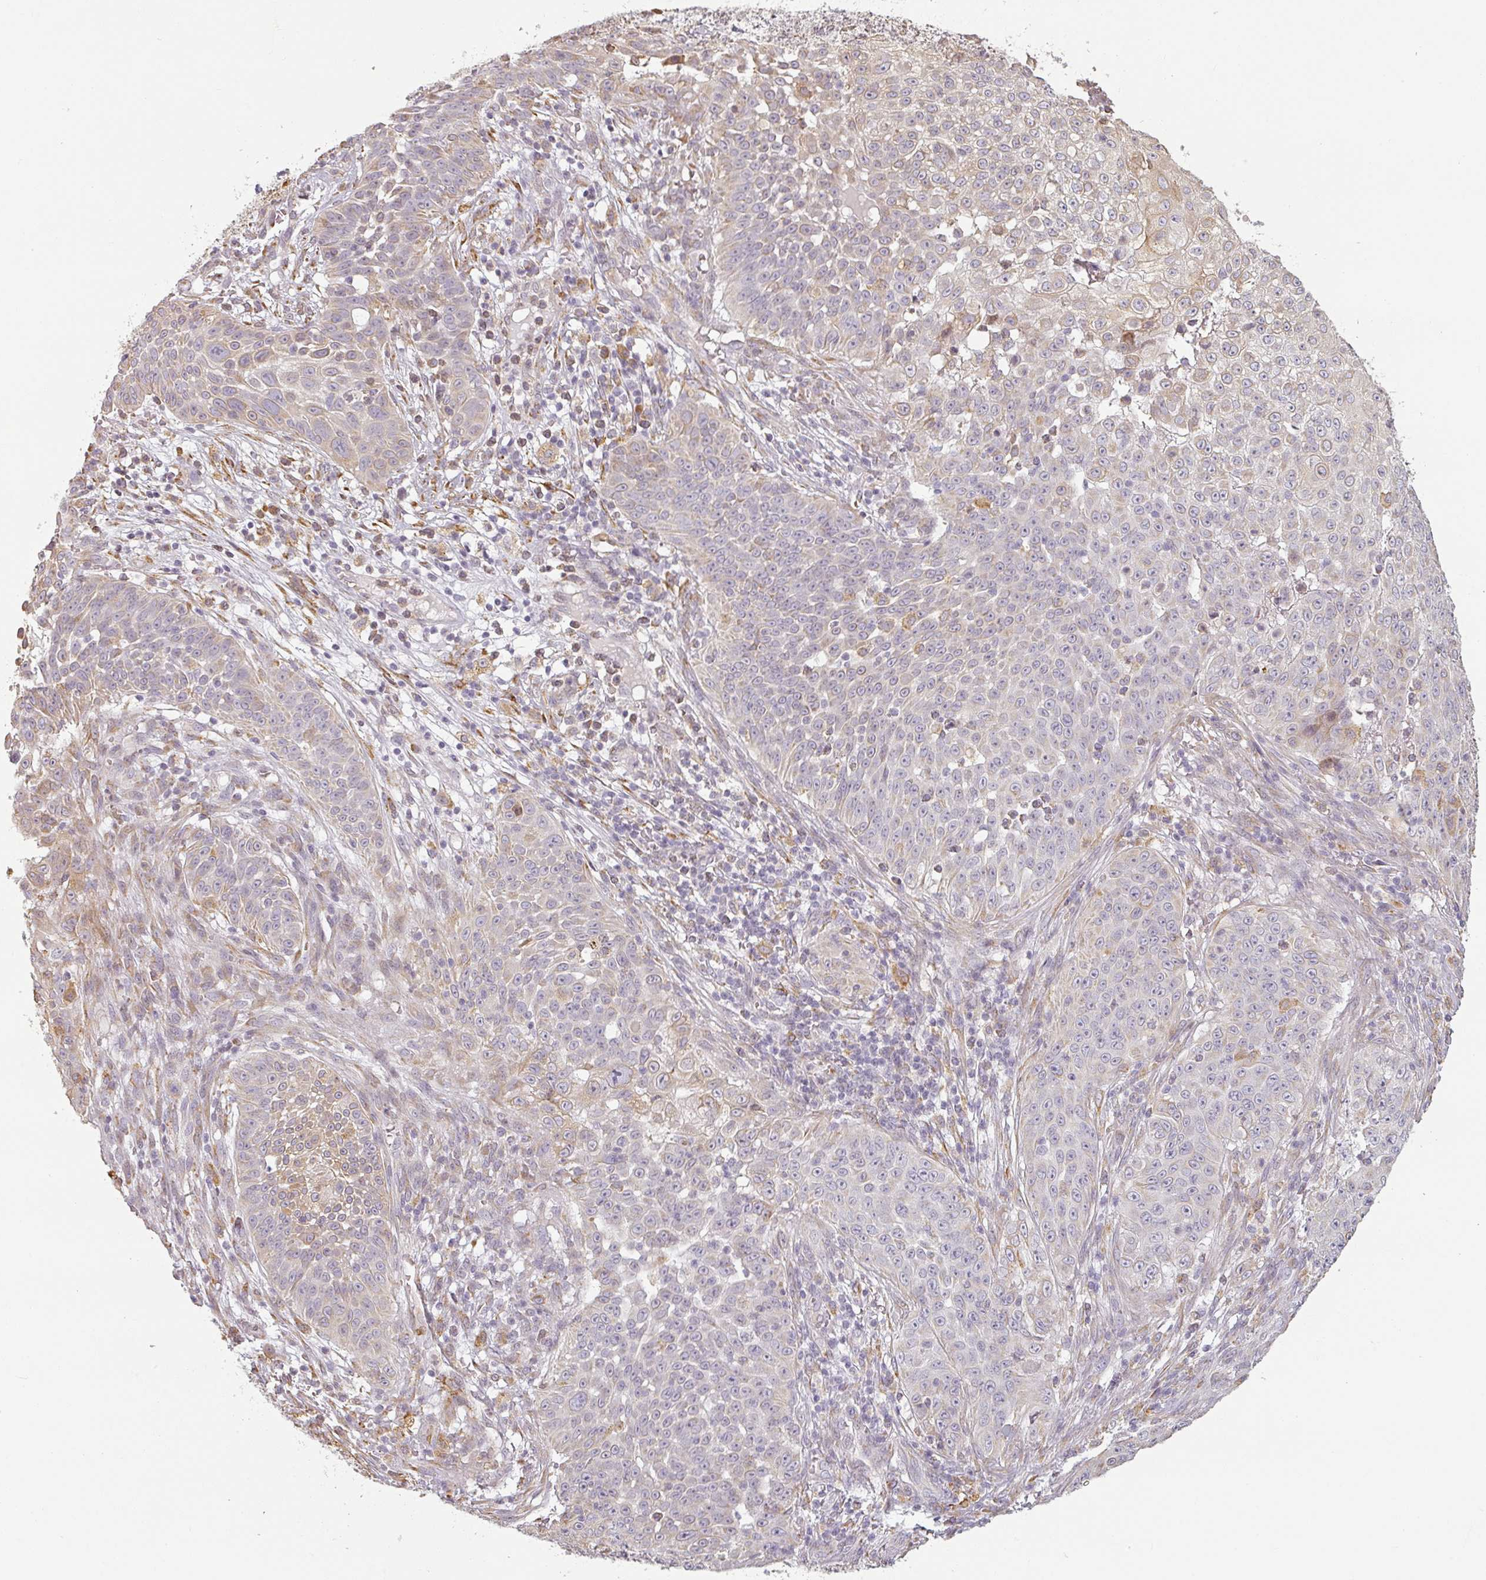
{"staining": {"intensity": "weak", "quantity": "<25%", "location": "cytoplasmic/membranous"}, "tissue": "skin cancer", "cell_type": "Tumor cells", "image_type": "cancer", "snomed": [{"axis": "morphology", "description": "Squamous cell carcinoma, NOS"}, {"axis": "topography", "description": "Skin"}], "caption": "Skin squamous cell carcinoma stained for a protein using IHC reveals no positivity tumor cells.", "gene": "CCDC144A", "patient": {"sex": "male", "age": 24}}